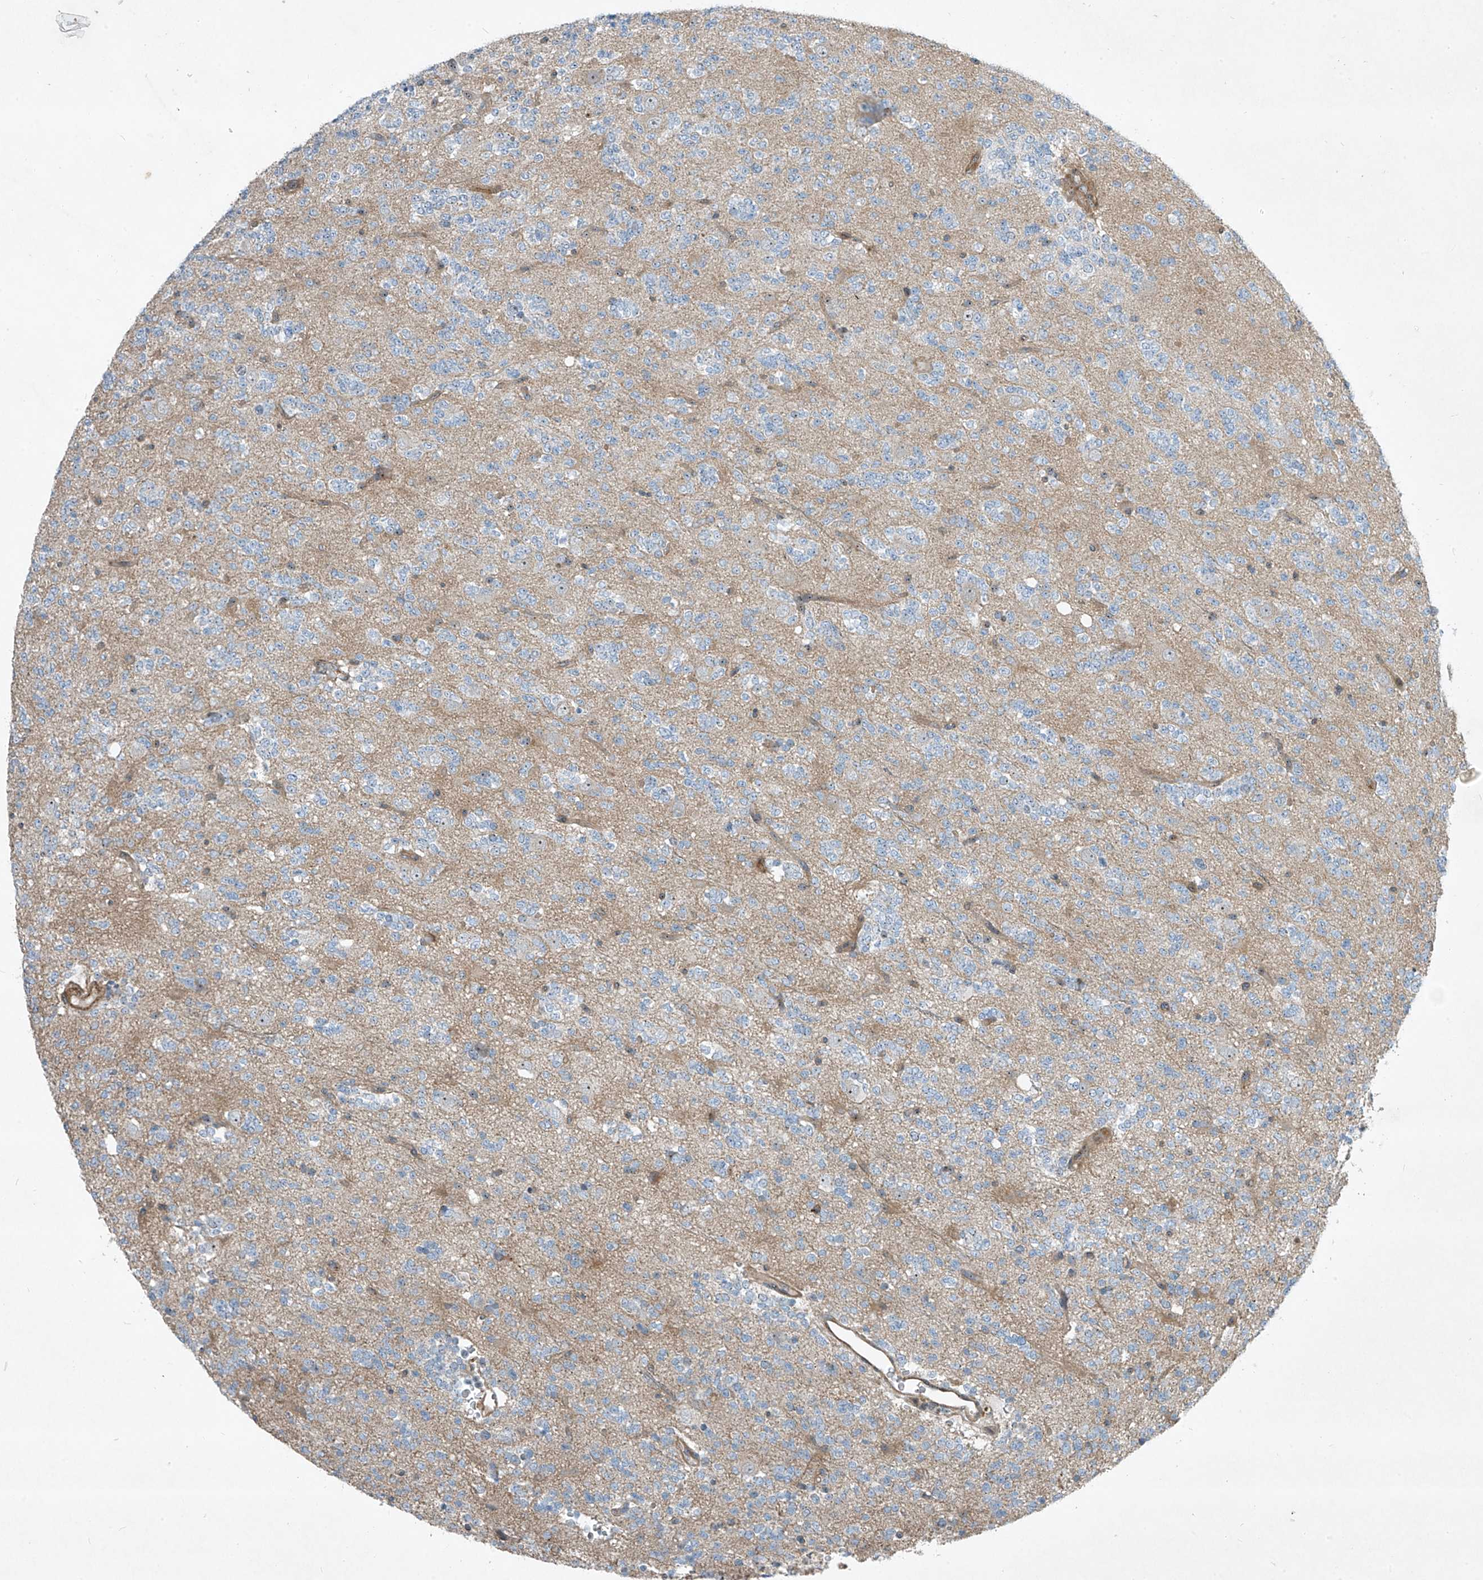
{"staining": {"intensity": "negative", "quantity": "none", "location": "none"}, "tissue": "glioma", "cell_type": "Tumor cells", "image_type": "cancer", "snomed": [{"axis": "morphology", "description": "Glioma, malignant, High grade"}, {"axis": "topography", "description": "Brain"}], "caption": "Human high-grade glioma (malignant) stained for a protein using immunohistochemistry exhibits no positivity in tumor cells.", "gene": "PPCS", "patient": {"sex": "female", "age": 62}}